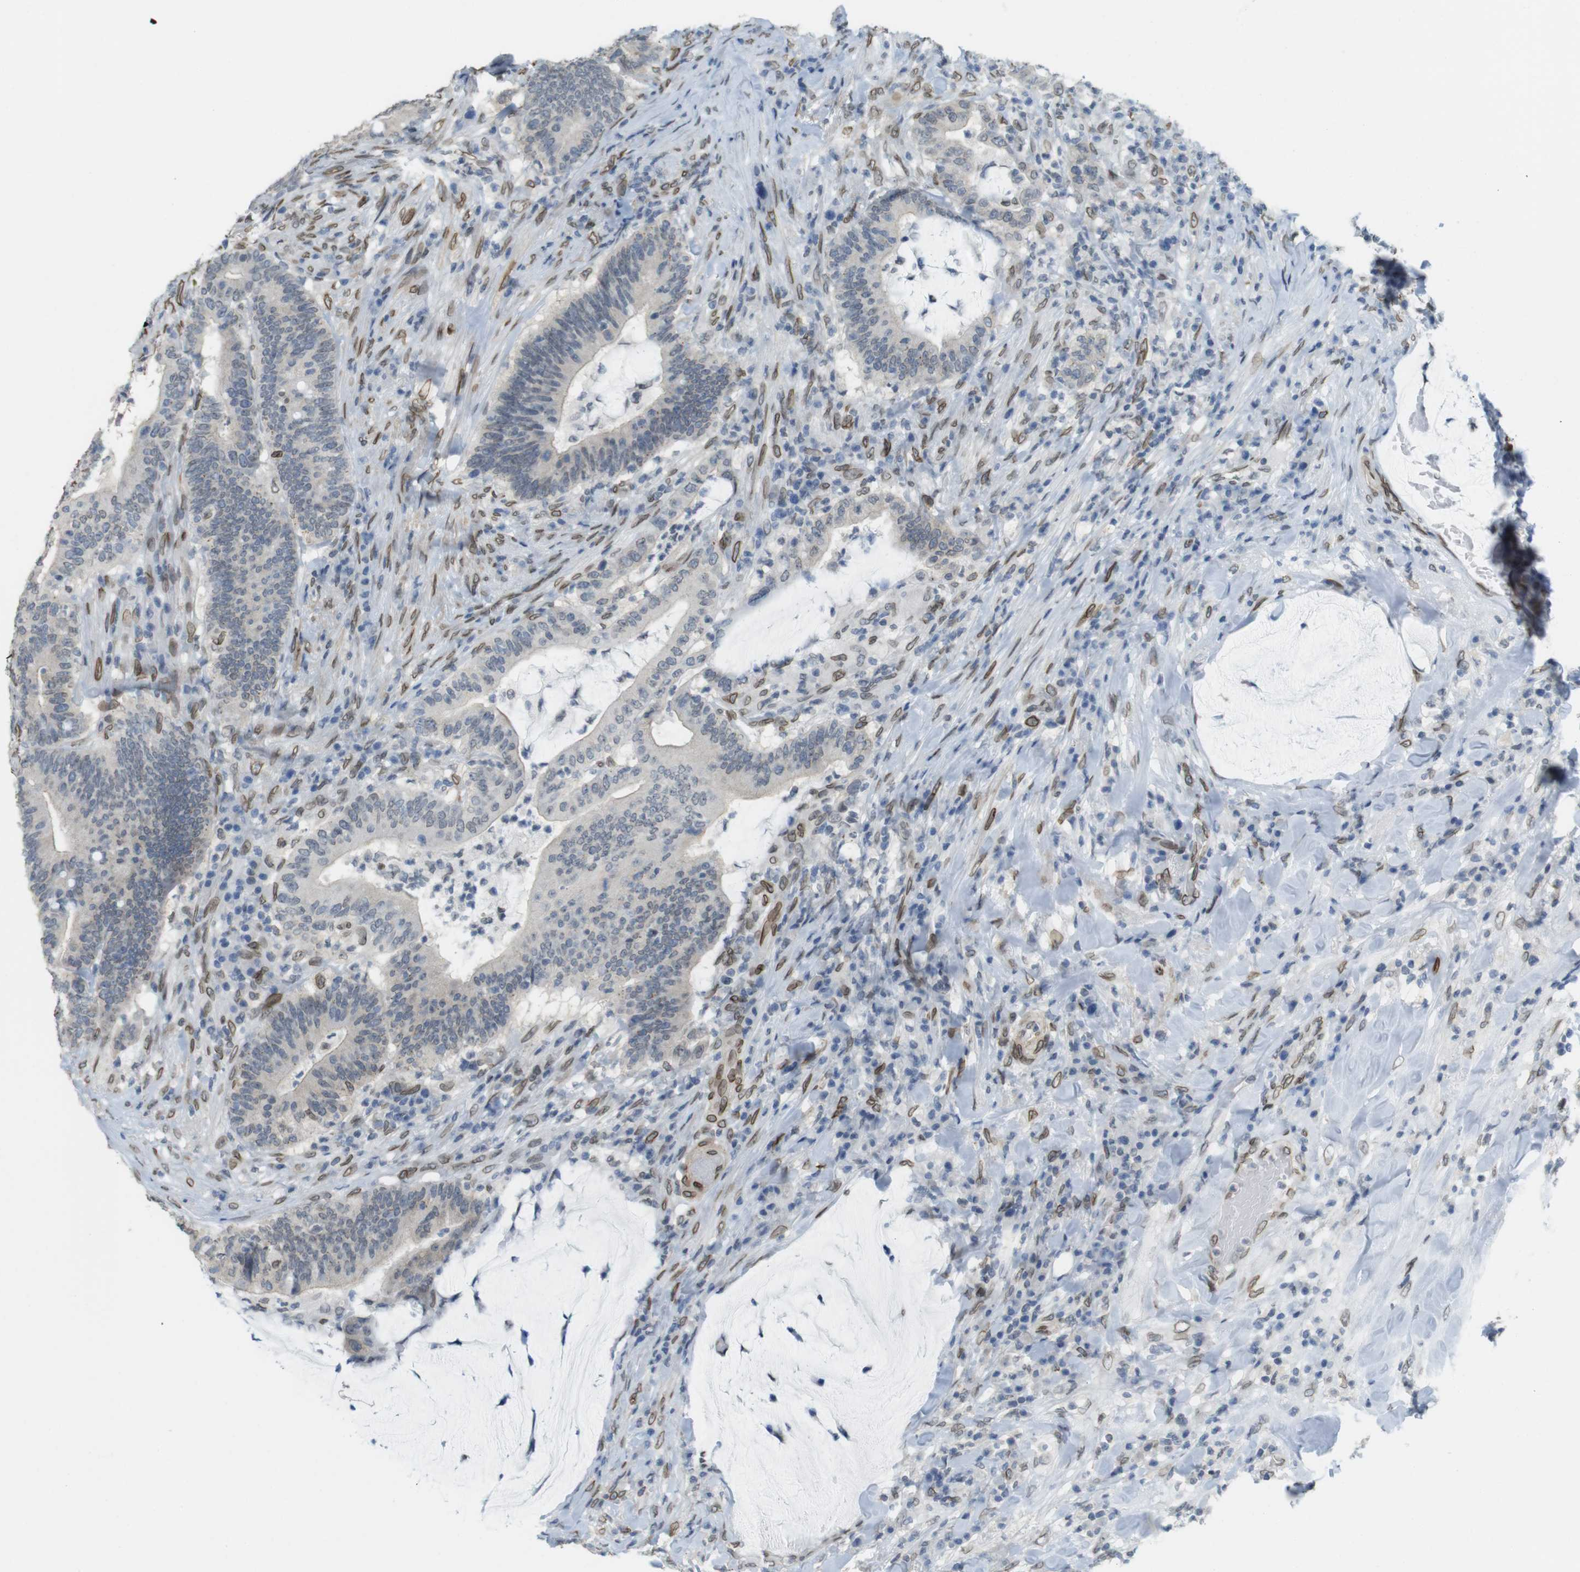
{"staining": {"intensity": "negative", "quantity": "none", "location": "none"}, "tissue": "colorectal cancer", "cell_type": "Tumor cells", "image_type": "cancer", "snomed": [{"axis": "morphology", "description": "Normal tissue, NOS"}, {"axis": "morphology", "description": "Adenocarcinoma, NOS"}, {"axis": "topography", "description": "Colon"}], "caption": "This histopathology image is of colorectal adenocarcinoma stained with immunohistochemistry (IHC) to label a protein in brown with the nuclei are counter-stained blue. There is no staining in tumor cells.", "gene": "ARL6IP6", "patient": {"sex": "female", "age": 66}}